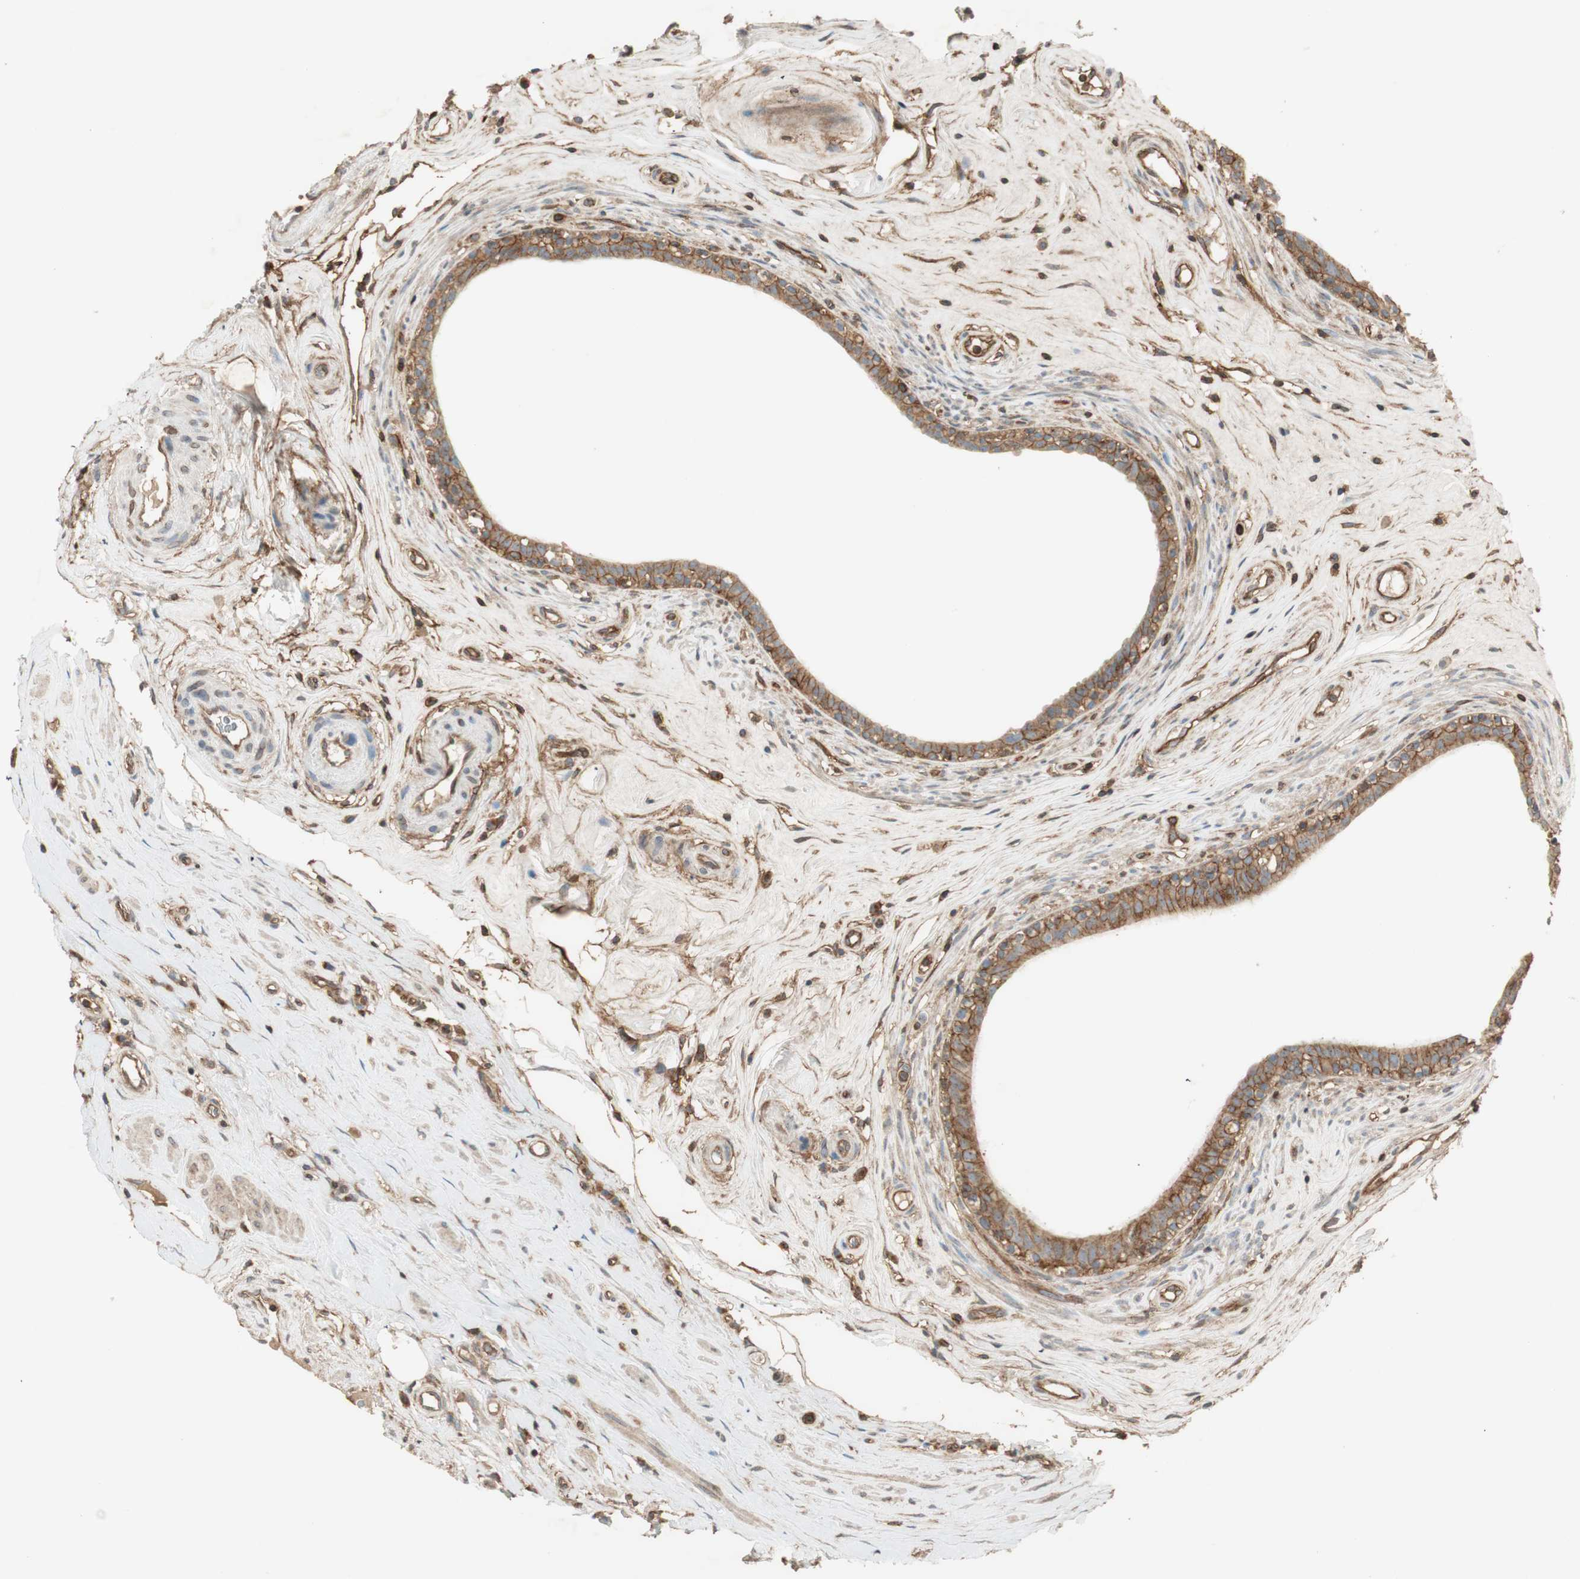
{"staining": {"intensity": "strong", "quantity": ">75%", "location": "cytoplasmic/membranous"}, "tissue": "epididymis", "cell_type": "Glandular cells", "image_type": "normal", "snomed": [{"axis": "morphology", "description": "Normal tissue, NOS"}, {"axis": "morphology", "description": "Inflammation, NOS"}, {"axis": "topography", "description": "Epididymis"}], "caption": "Immunohistochemistry (IHC) (DAB) staining of normal epididymis exhibits strong cytoplasmic/membranous protein staining in approximately >75% of glandular cells. Immunohistochemistry stains the protein in brown and the nuclei are stained blue.", "gene": "BTN3A3", "patient": {"sex": "male", "age": 84}}